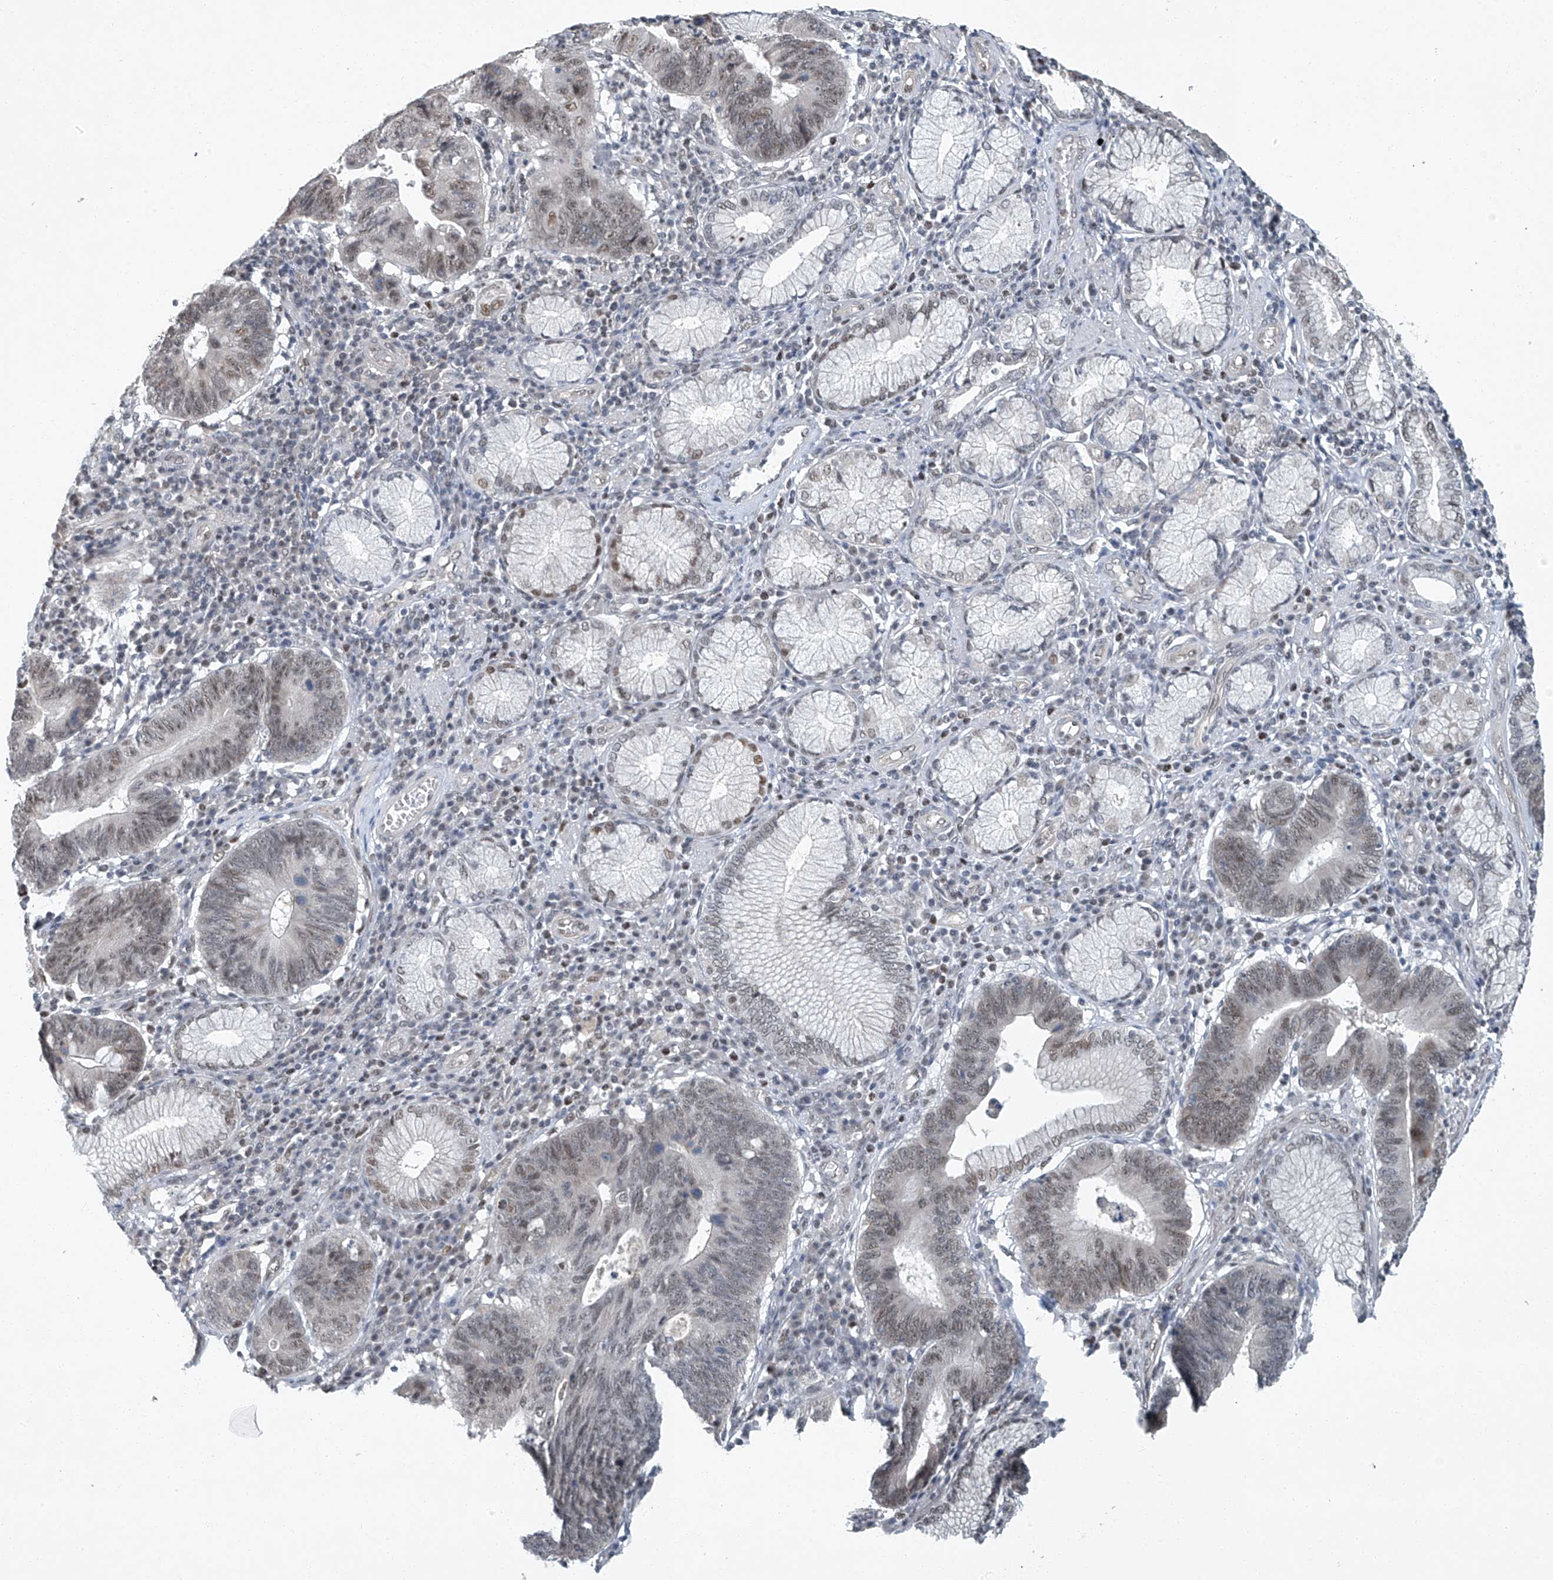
{"staining": {"intensity": "weak", "quantity": ">75%", "location": "nuclear"}, "tissue": "stomach cancer", "cell_type": "Tumor cells", "image_type": "cancer", "snomed": [{"axis": "morphology", "description": "Adenocarcinoma, NOS"}, {"axis": "topography", "description": "Stomach"}], "caption": "Stomach cancer (adenocarcinoma) stained for a protein shows weak nuclear positivity in tumor cells.", "gene": "TAF8", "patient": {"sex": "male", "age": 59}}